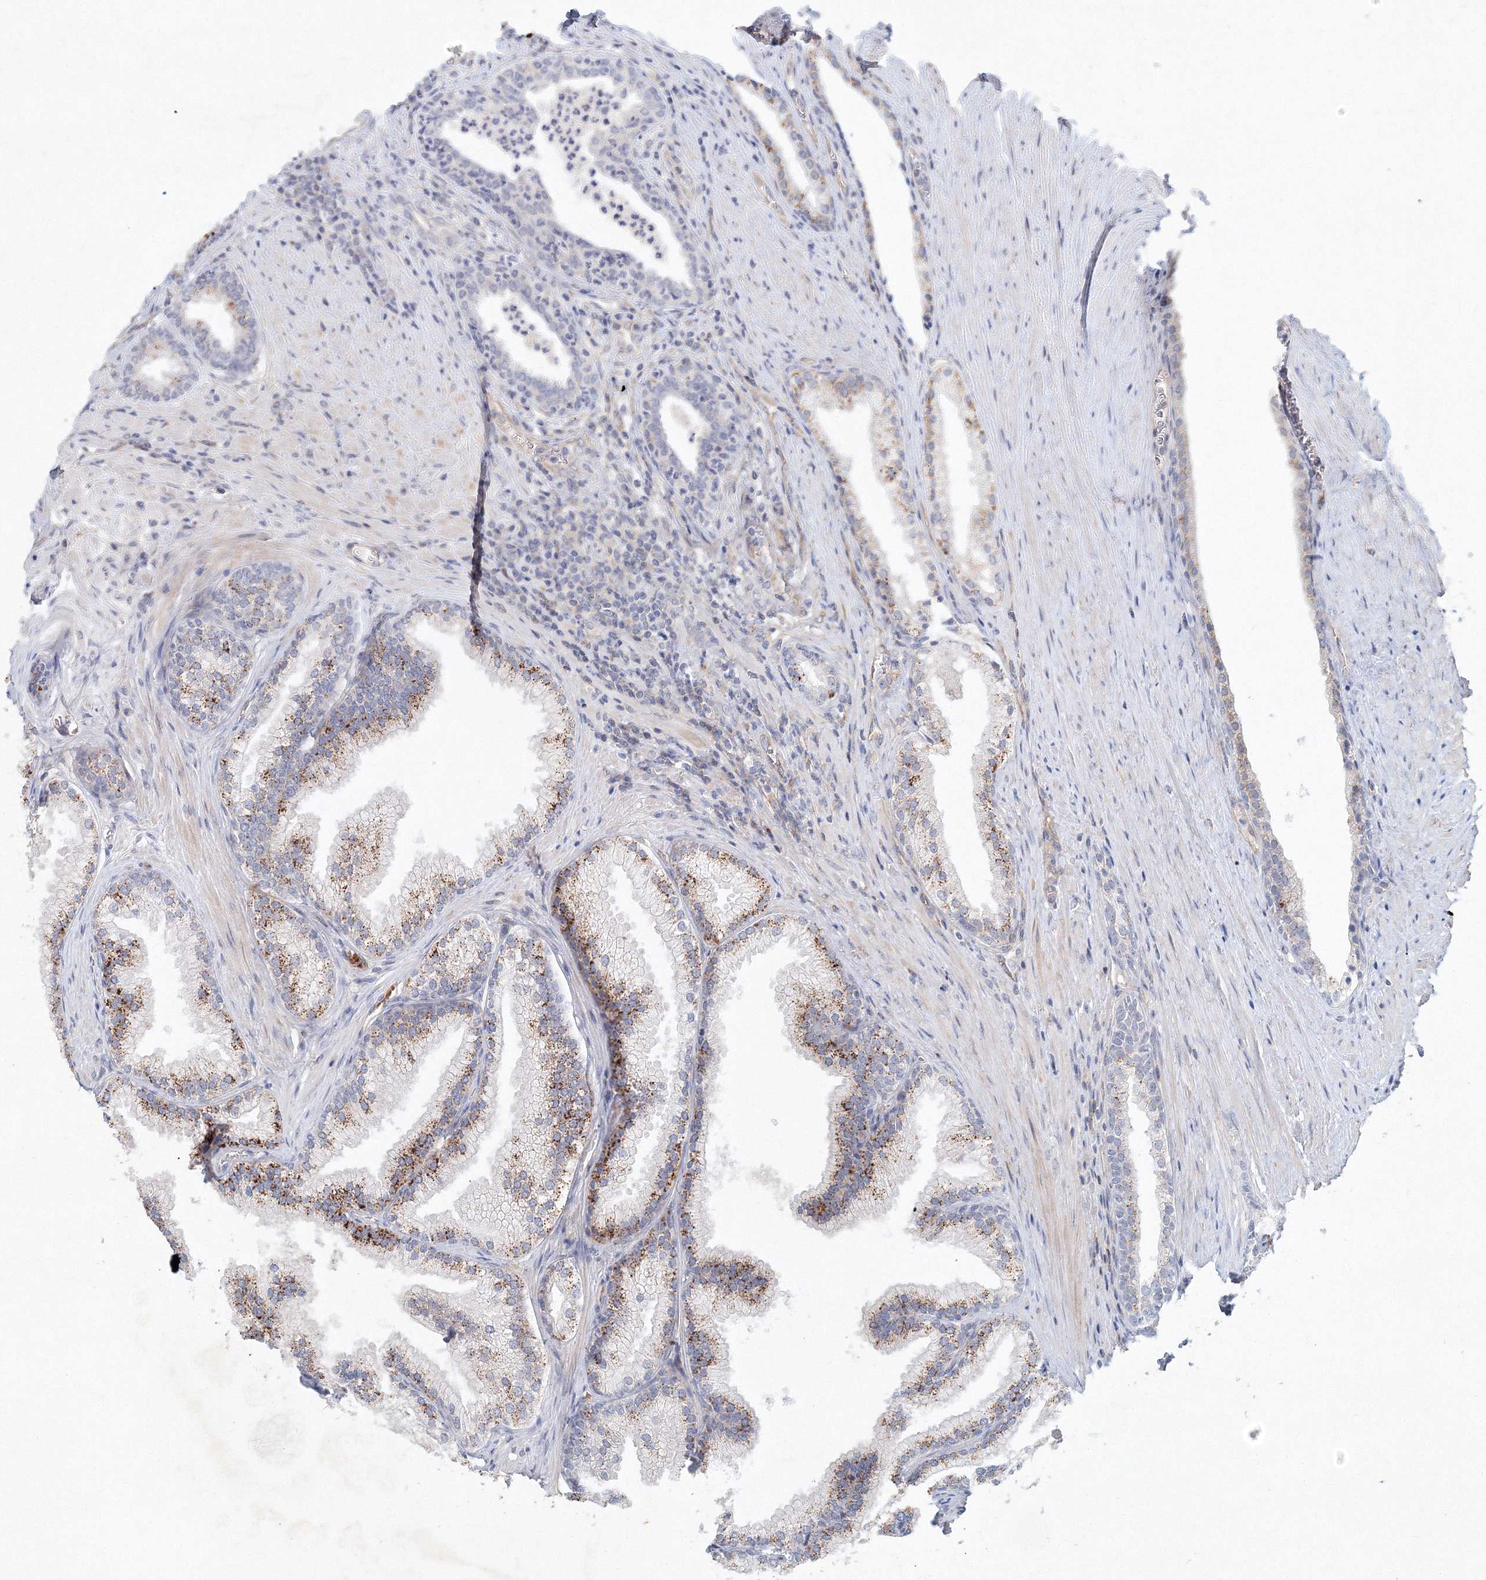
{"staining": {"intensity": "strong", "quantity": "<25%", "location": "cytoplasmic/membranous"}, "tissue": "prostate", "cell_type": "Glandular cells", "image_type": "normal", "snomed": [{"axis": "morphology", "description": "Normal tissue, NOS"}, {"axis": "topography", "description": "Prostate"}], "caption": "The micrograph exhibits staining of normal prostate, revealing strong cytoplasmic/membranous protein staining (brown color) within glandular cells. (Stains: DAB in brown, nuclei in blue, Microscopy: brightfield microscopy at high magnification).", "gene": "SH3BP5", "patient": {"sex": "male", "age": 76}}